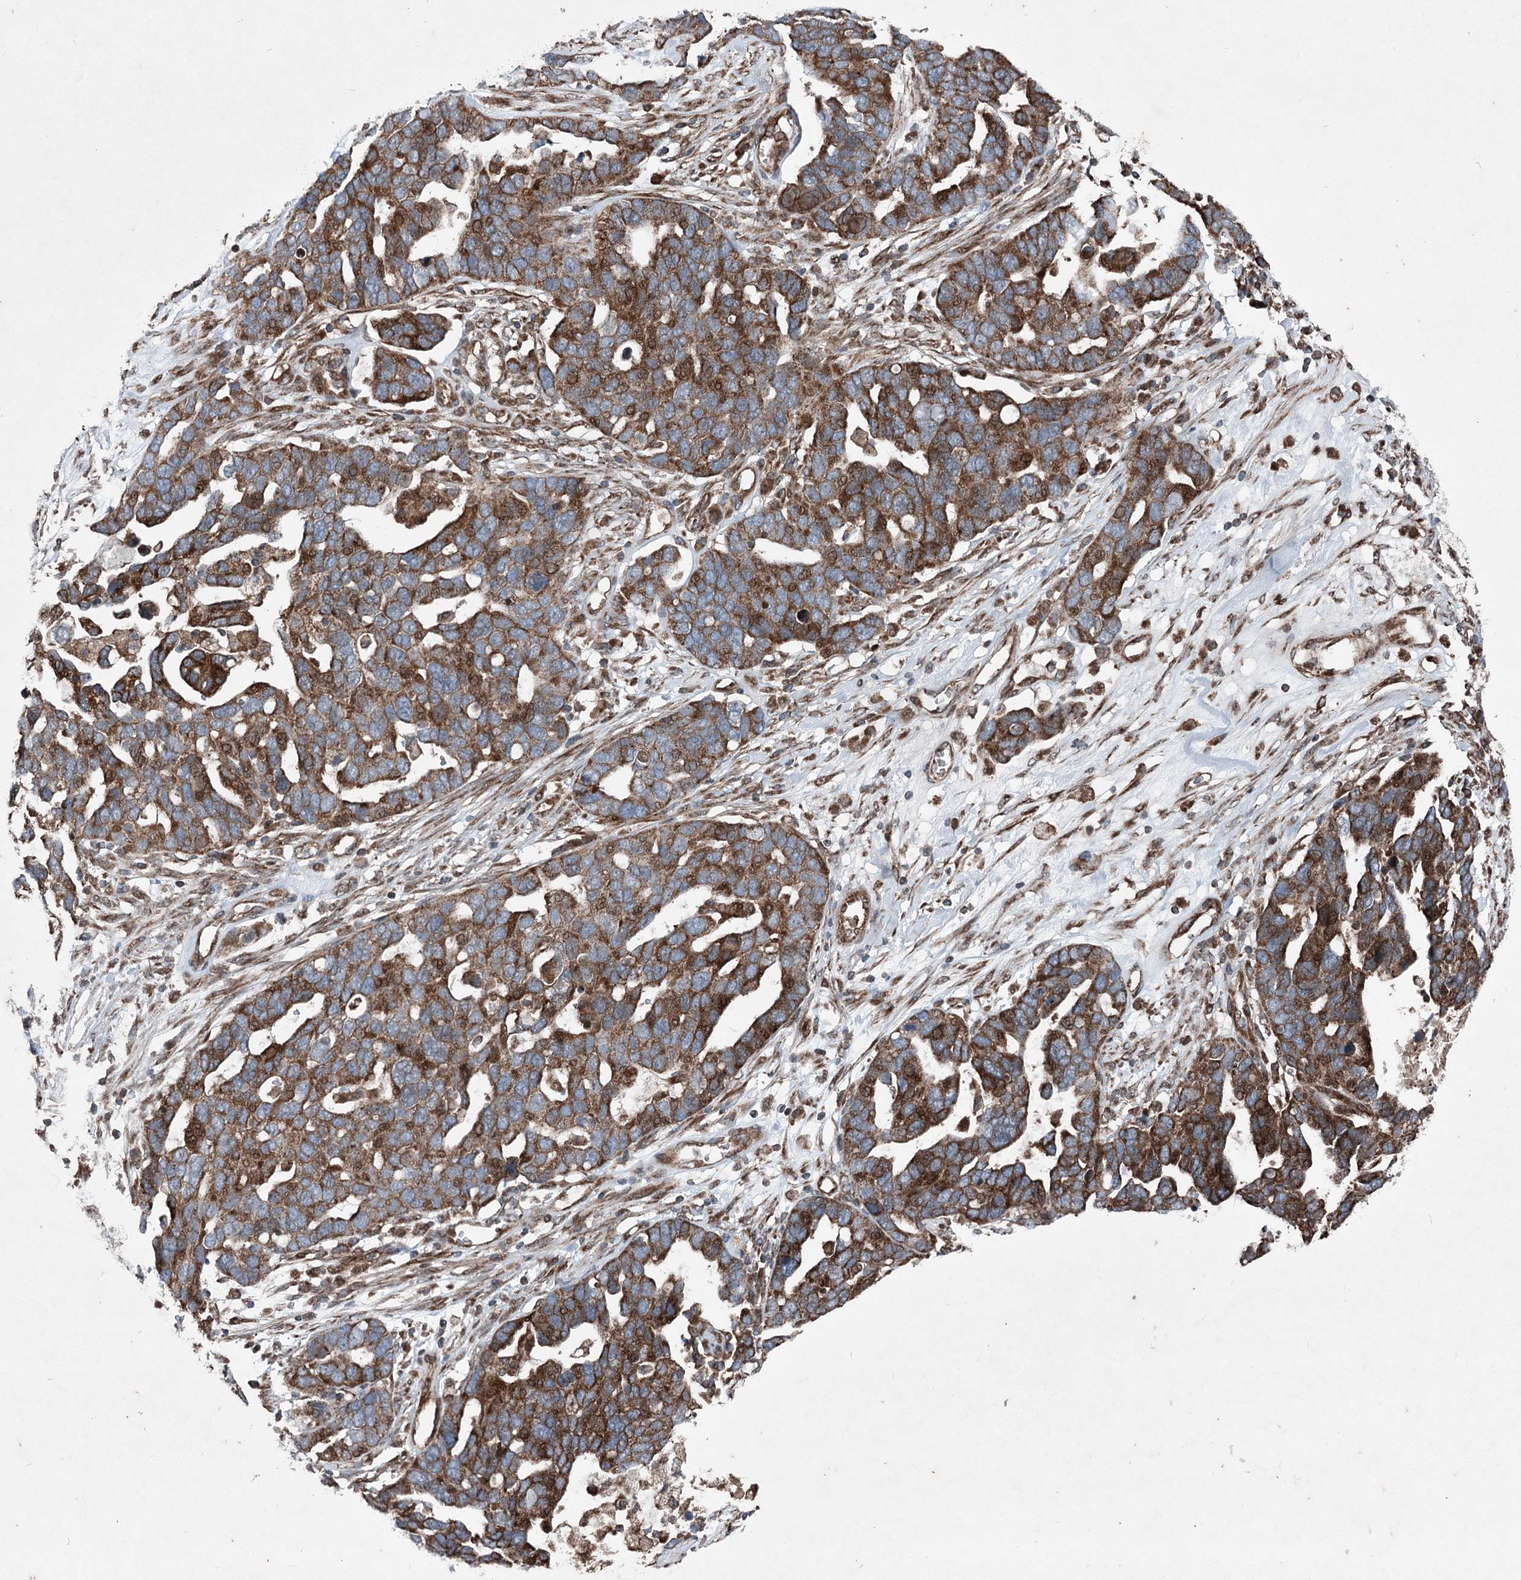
{"staining": {"intensity": "strong", "quantity": "25%-75%", "location": "cytoplasmic/membranous"}, "tissue": "ovarian cancer", "cell_type": "Tumor cells", "image_type": "cancer", "snomed": [{"axis": "morphology", "description": "Cystadenocarcinoma, serous, NOS"}, {"axis": "topography", "description": "Ovary"}], "caption": "IHC image of human ovarian cancer (serous cystadenocarcinoma) stained for a protein (brown), which exhibits high levels of strong cytoplasmic/membranous staining in approximately 25%-75% of tumor cells.", "gene": "SERINC5", "patient": {"sex": "female", "age": 54}}